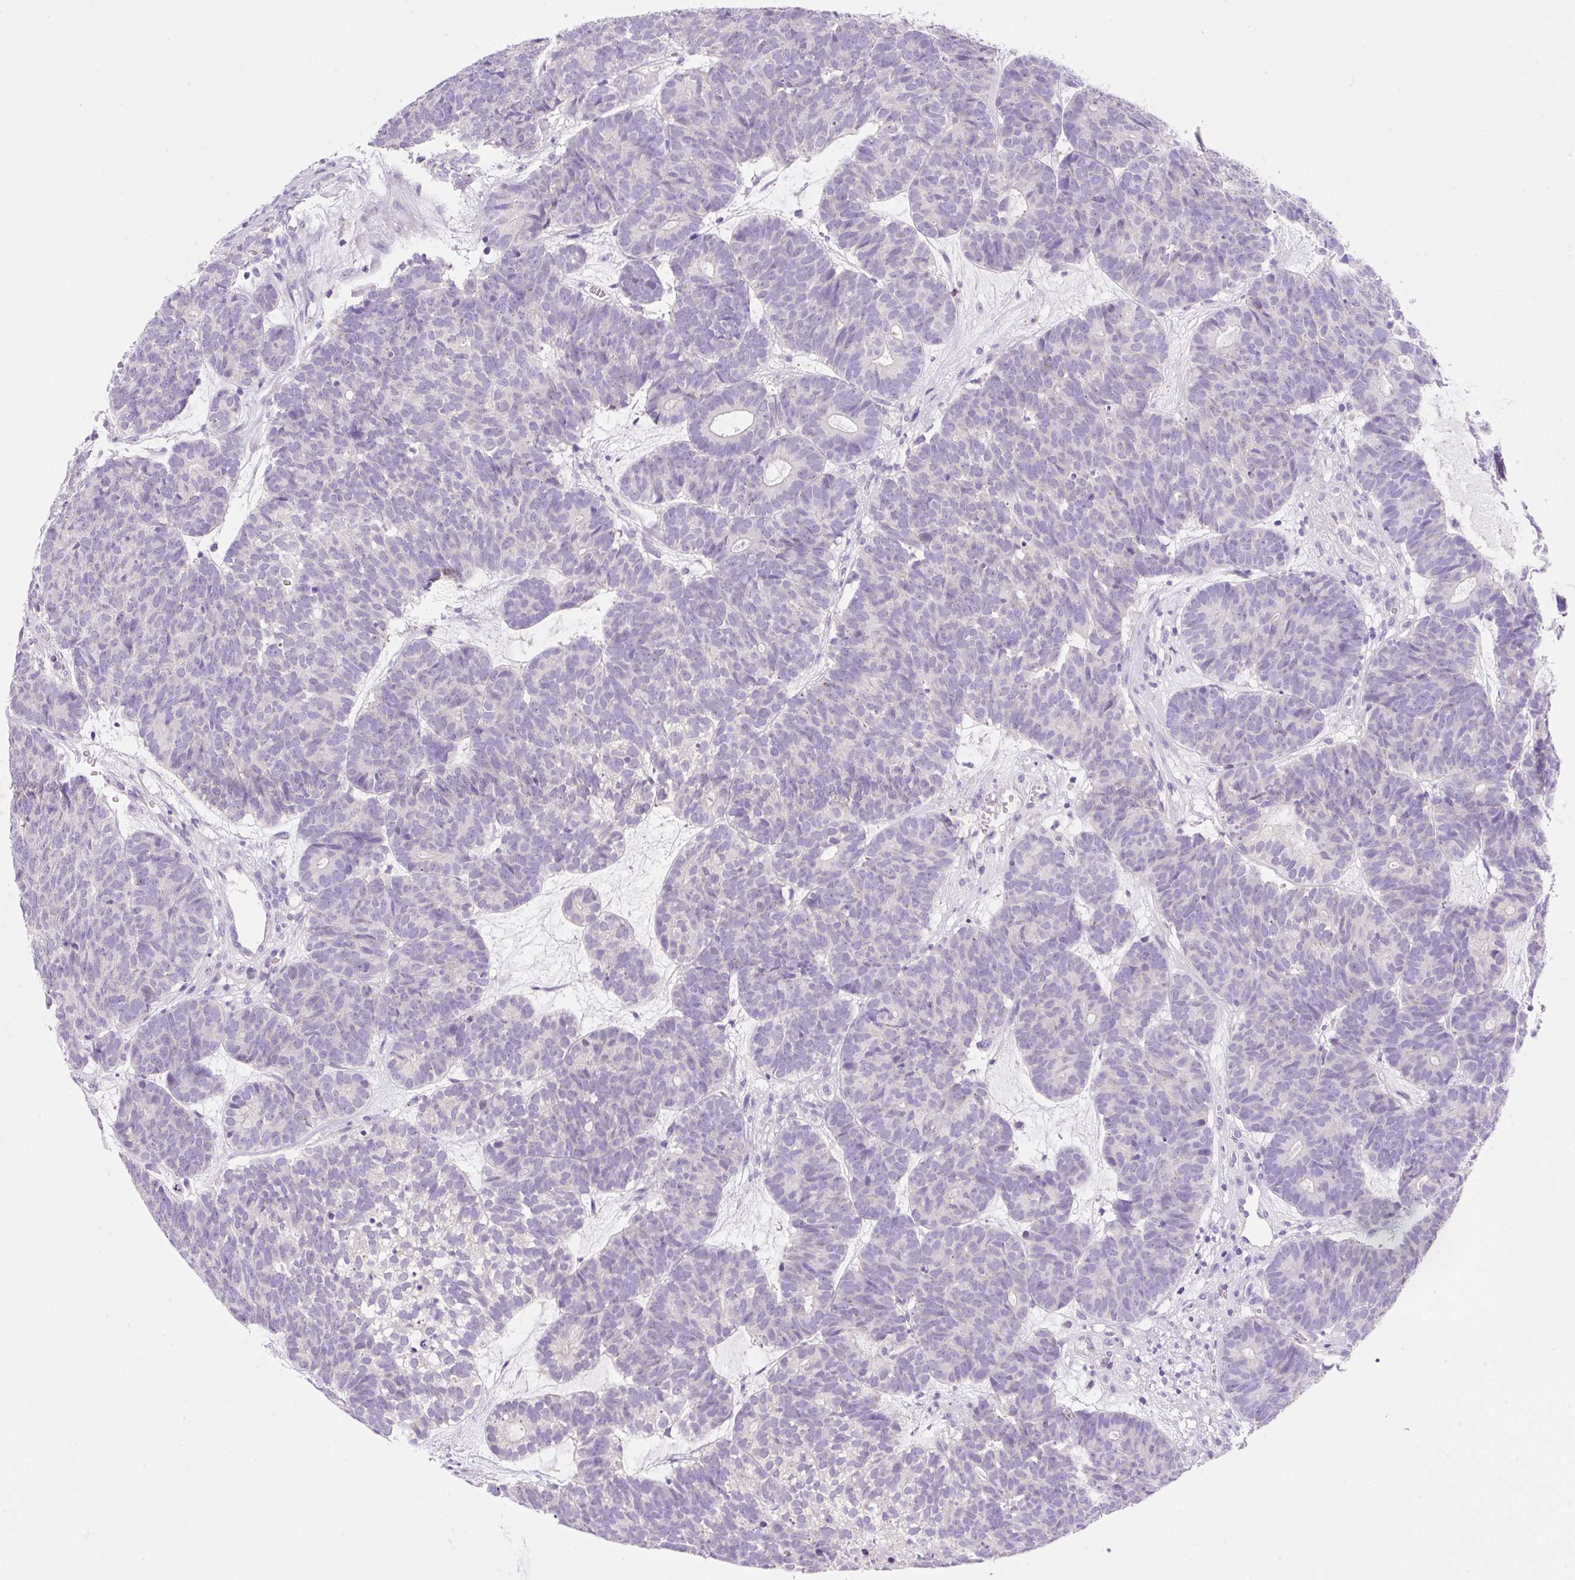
{"staining": {"intensity": "negative", "quantity": "none", "location": "none"}, "tissue": "head and neck cancer", "cell_type": "Tumor cells", "image_type": "cancer", "snomed": [{"axis": "morphology", "description": "Adenocarcinoma, NOS"}, {"axis": "topography", "description": "Head-Neck"}], "caption": "An image of adenocarcinoma (head and neck) stained for a protein shows no brown staining in tumor cells.", "gene": "NDST3", "patient": {"sex": "female", "age": 81}}